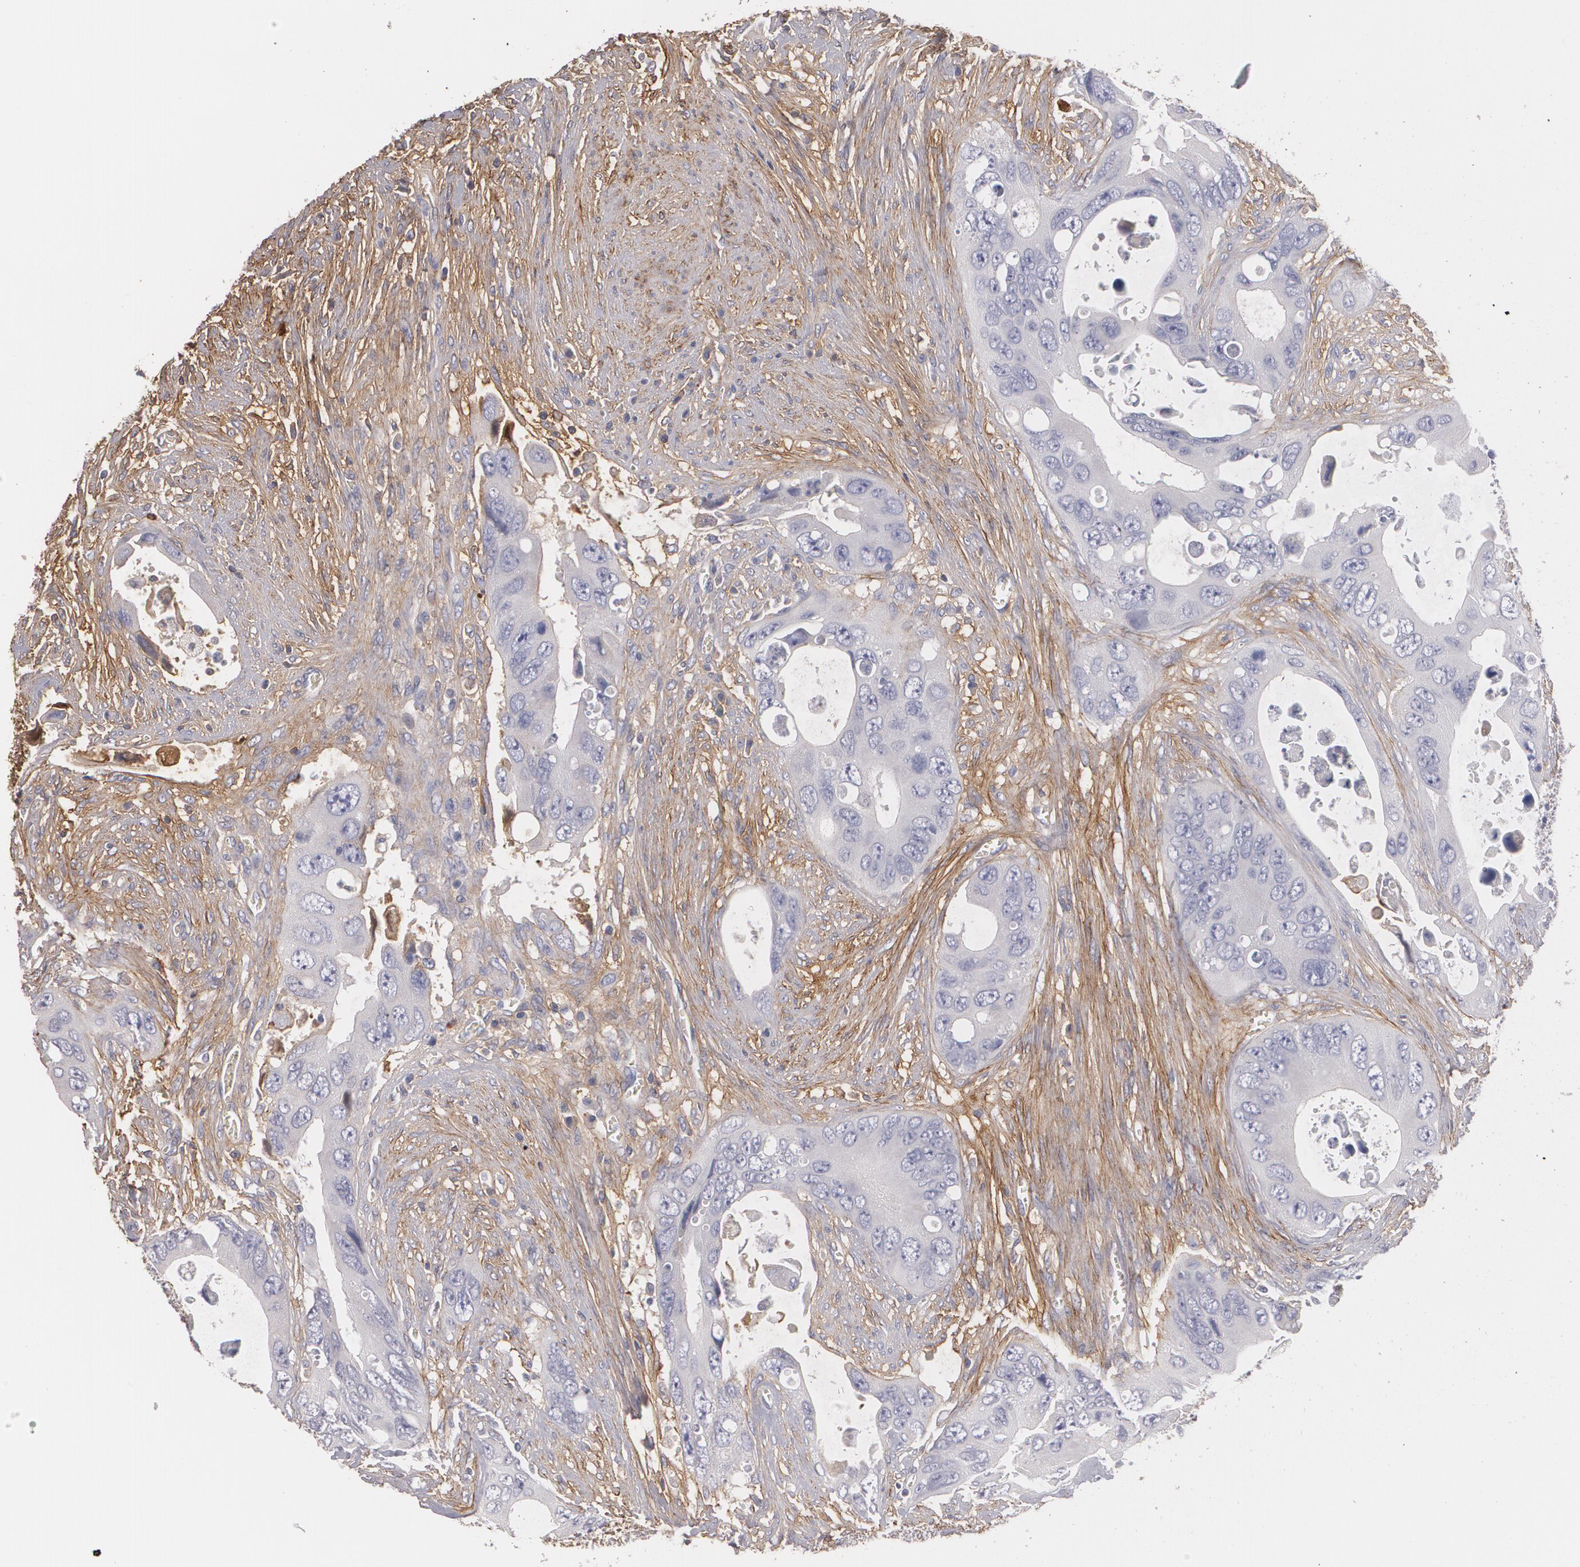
{"staining": {"intensity": "negative", "quantity": "none", "location": "none"}, "tissue": "colorectal cancer", "cell_type": "Tumor cells", "image_type": "cancer", "snomed": [{"axis": "morphology", "description": "Adenocarcinoma, NOS"}, {"axis": "topography", "description": "Rectum"}], "caption": "IHC photomicrograph of human colorectal cancer stained for a protein (brown), which reveals no expression in tumor cells.", "gene": "FBLN1", "patient": {"sex": "male", "age": 70}}